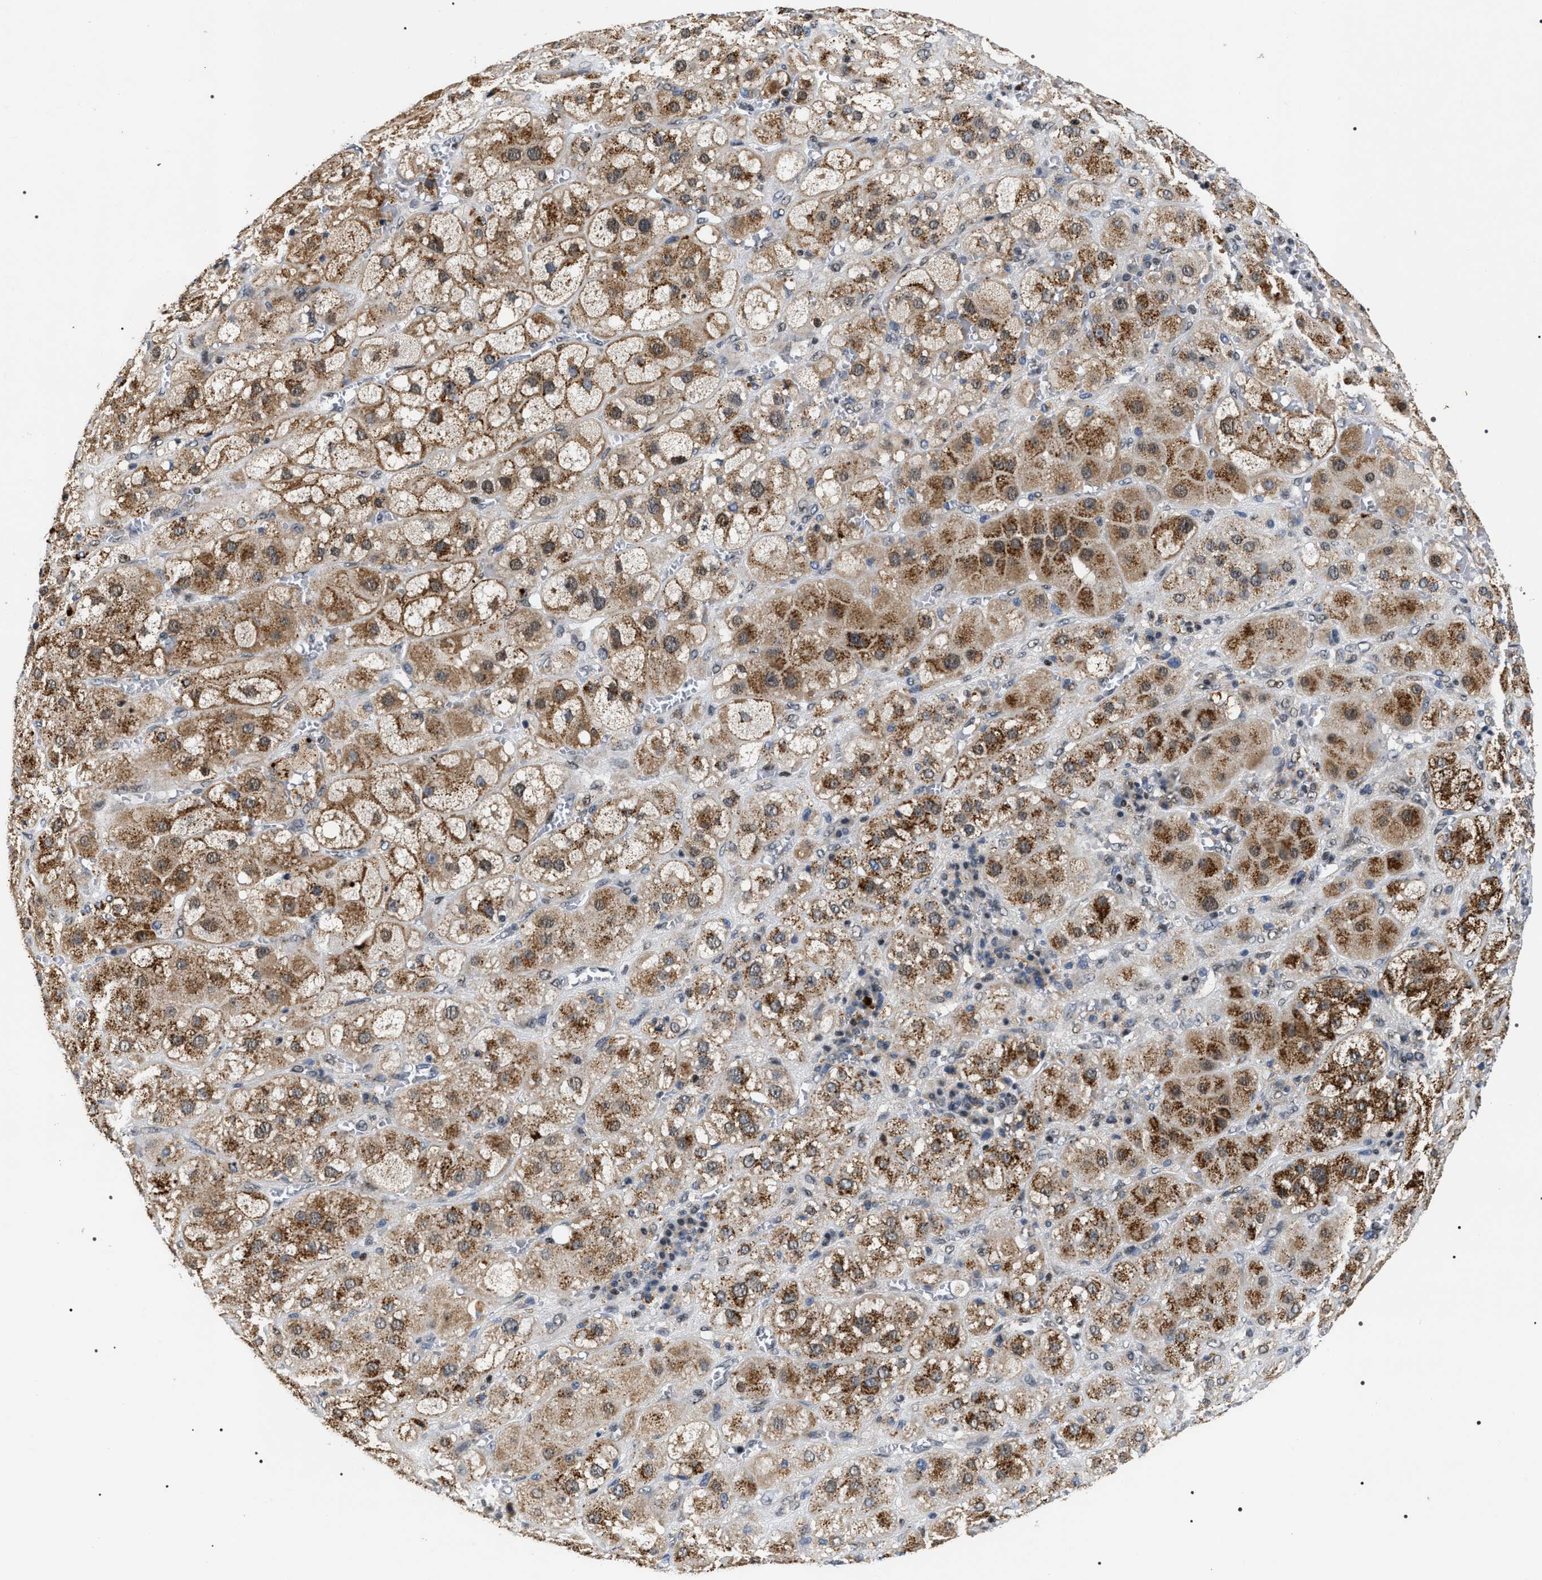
{"staining": {"intensity": "strong", "quantity": ">75%", "location": "cytoplasmic/membranous,nuclear"}, "tissue": "adrenal gland", "cell_type": "Glandular cells", "image_type": "normal", "snomed": [{"axis": "morphology", "description": "Normal tissue, NOS"}, {"axis": "topography", "description": "Adrenal gland"}], "caption": "Strong cytoplasmic/membranous,nuclear expression is present in approximately >75% of glandular cells in benign adrenal gland.", "gene": "C7orf25", "patient": {"sex": "female", "age": 47}}